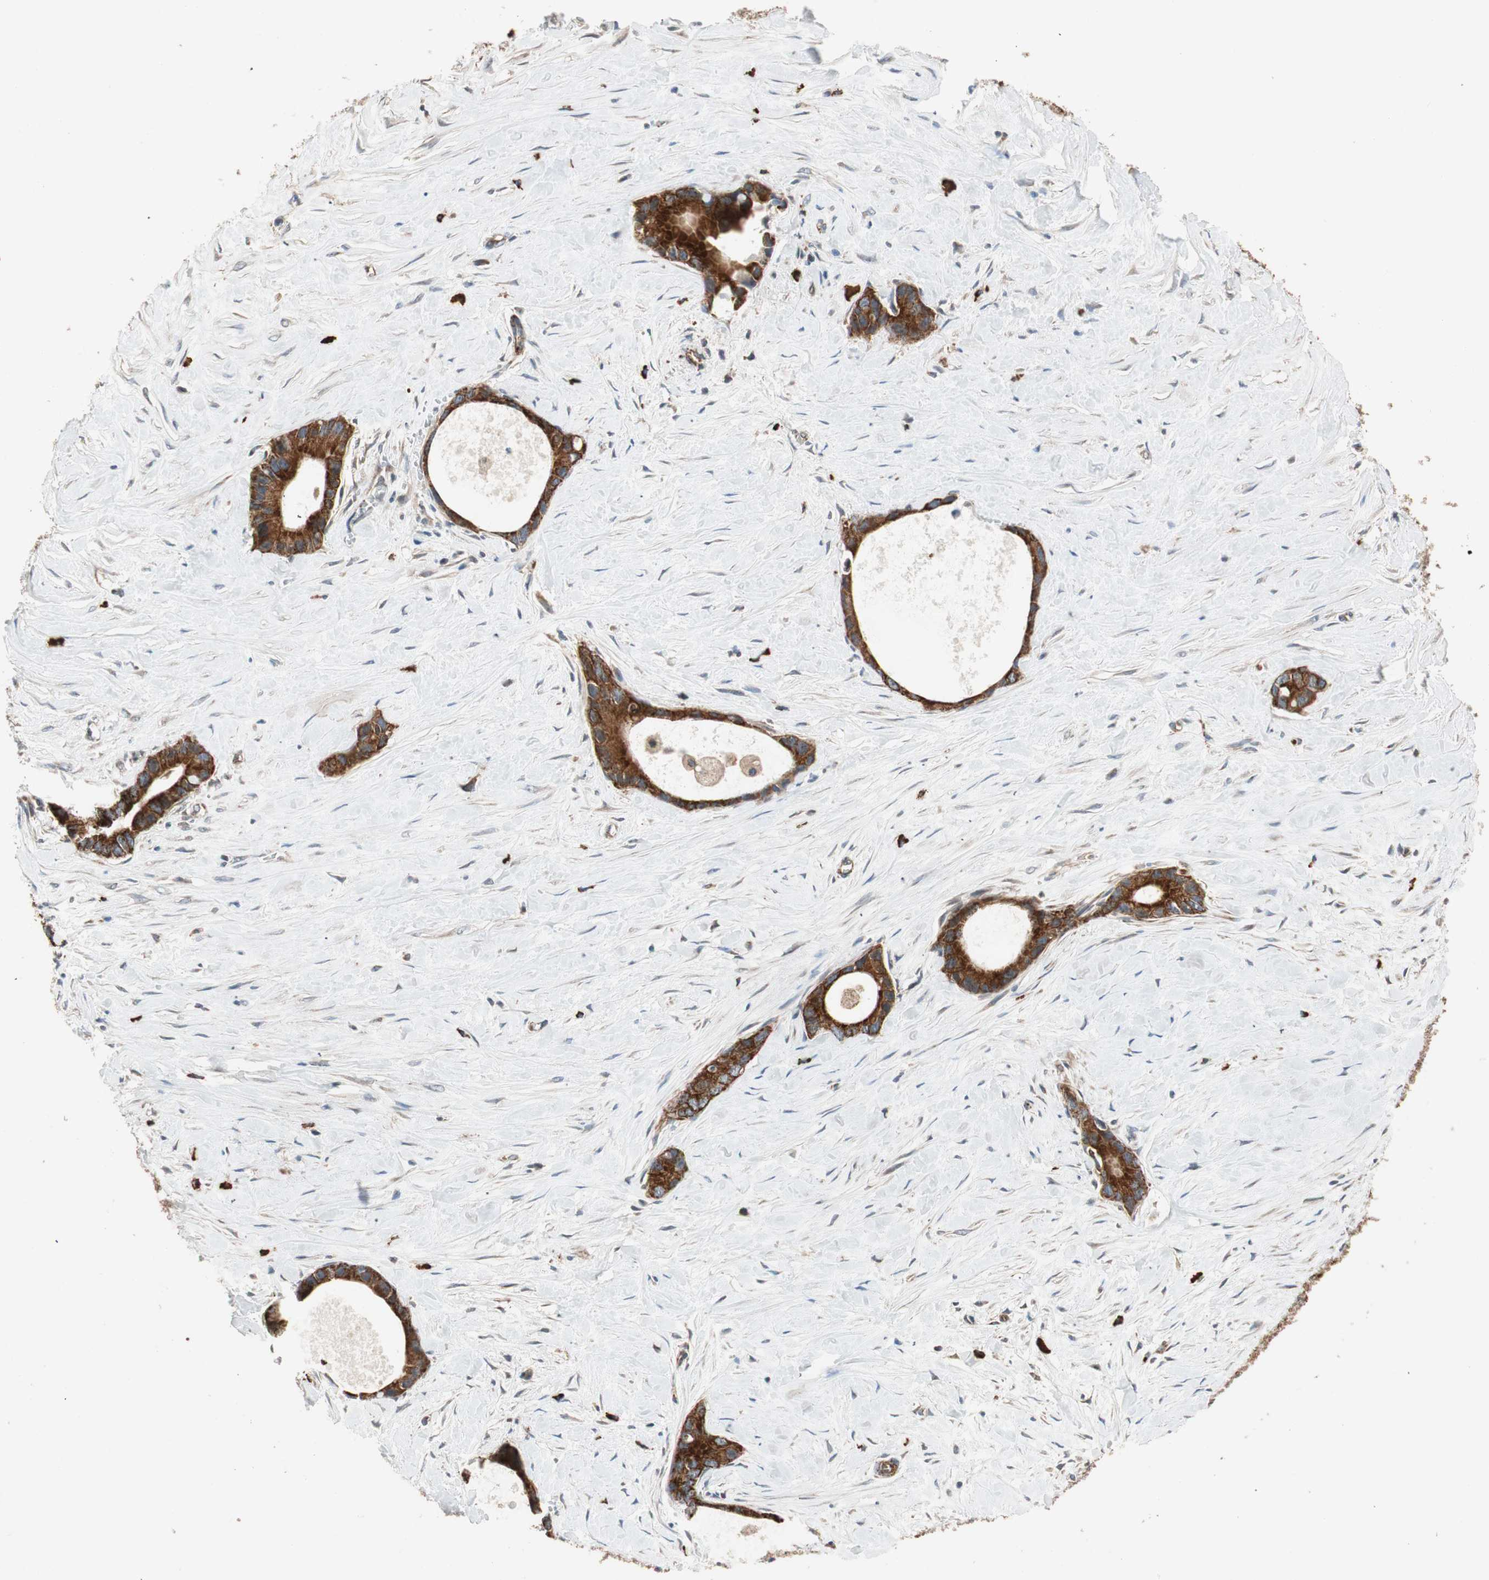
{"staining": {"intensity": "strong", "quantity": ">75%", "location": "cytoplasmic/membranous"}, "tissue": "liver cancer", "cell_type": "Tumor cells", "image_type": "cancer", "snomed": [{"axis": "morphology", "description": "Cholangiocarcinoma"}, {"axis": "topography", "description": "Liver"}], "caption": "This is a histology image of immunohistochemistry (IHC) staining of liver cancer, which shows strong expression in the cytoplasmic/membranous of tumor cells.", "gene": "AKAP1", "patient": {"sex": "female", "age": 55}}